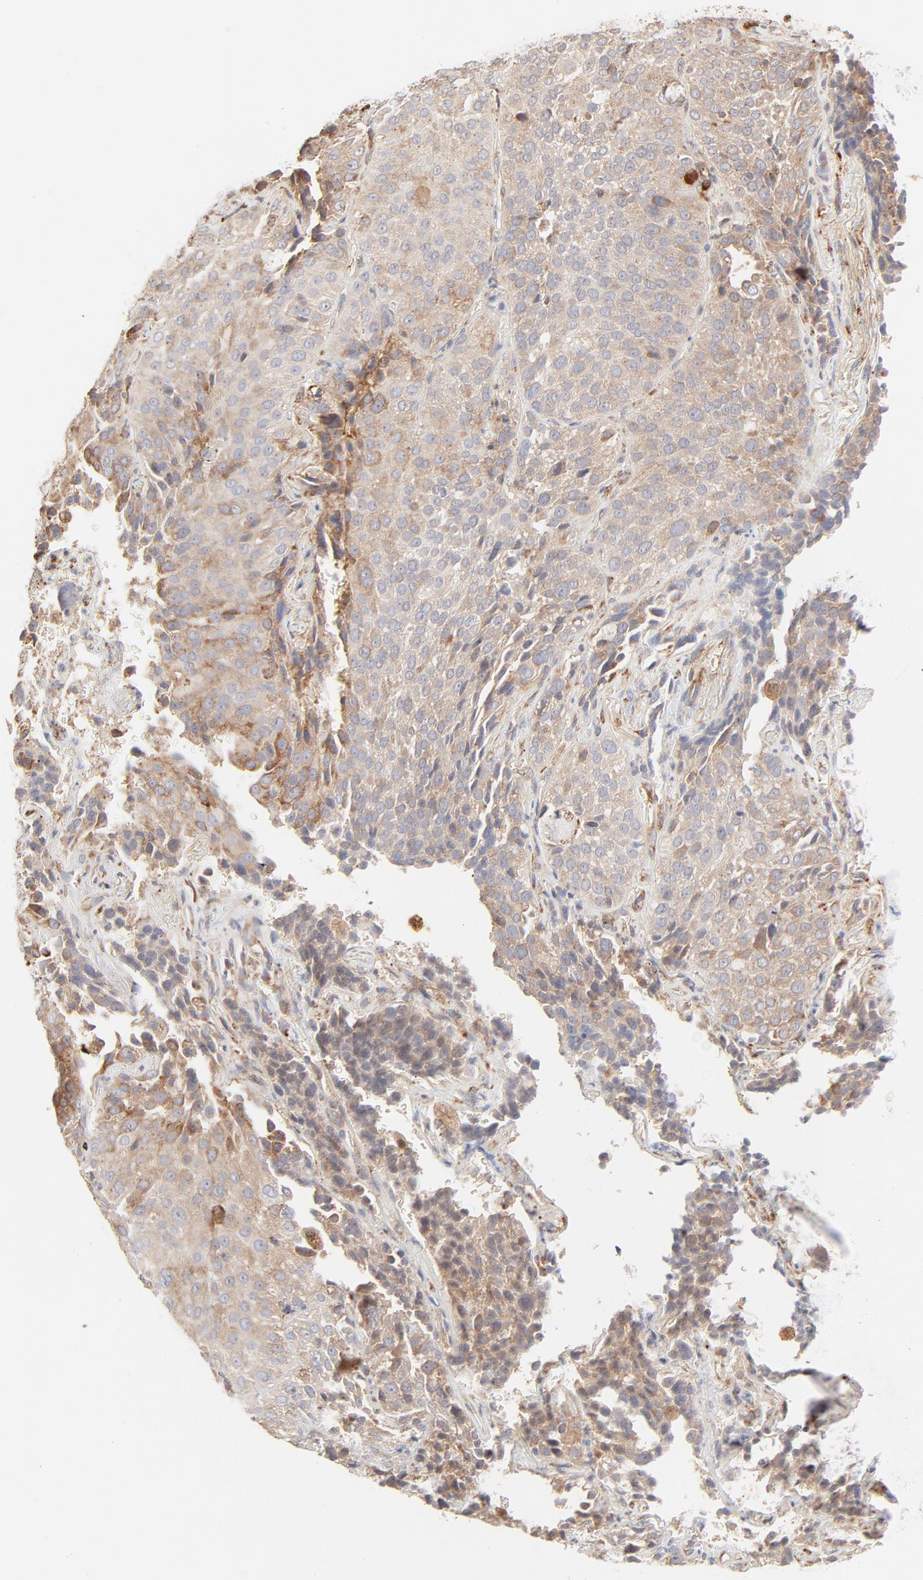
{"staining": {"intensity": "moderate", "quantity": ">75%", "location": "cytoplasmic/membranous"}, "tissue": "lung cancer", "cell_type": "Tumor cells", "image_type": "cancer", "snomed": [{"axis": "morphology", "description": "Squamous cell carcinoma, NOS"}, {"axis": "topography", "description": "Lung"}], "caption": "Tumor cells exhibit moderate cytoplasmic/membranous expression in about >75% of cells in lung cancer (squamous cell carcinoma). (brown staining indicates protein expression, while blue staining denotes nuclei).", "gene": "PARP12", "patient": {"sex": "male", "age": 54}}